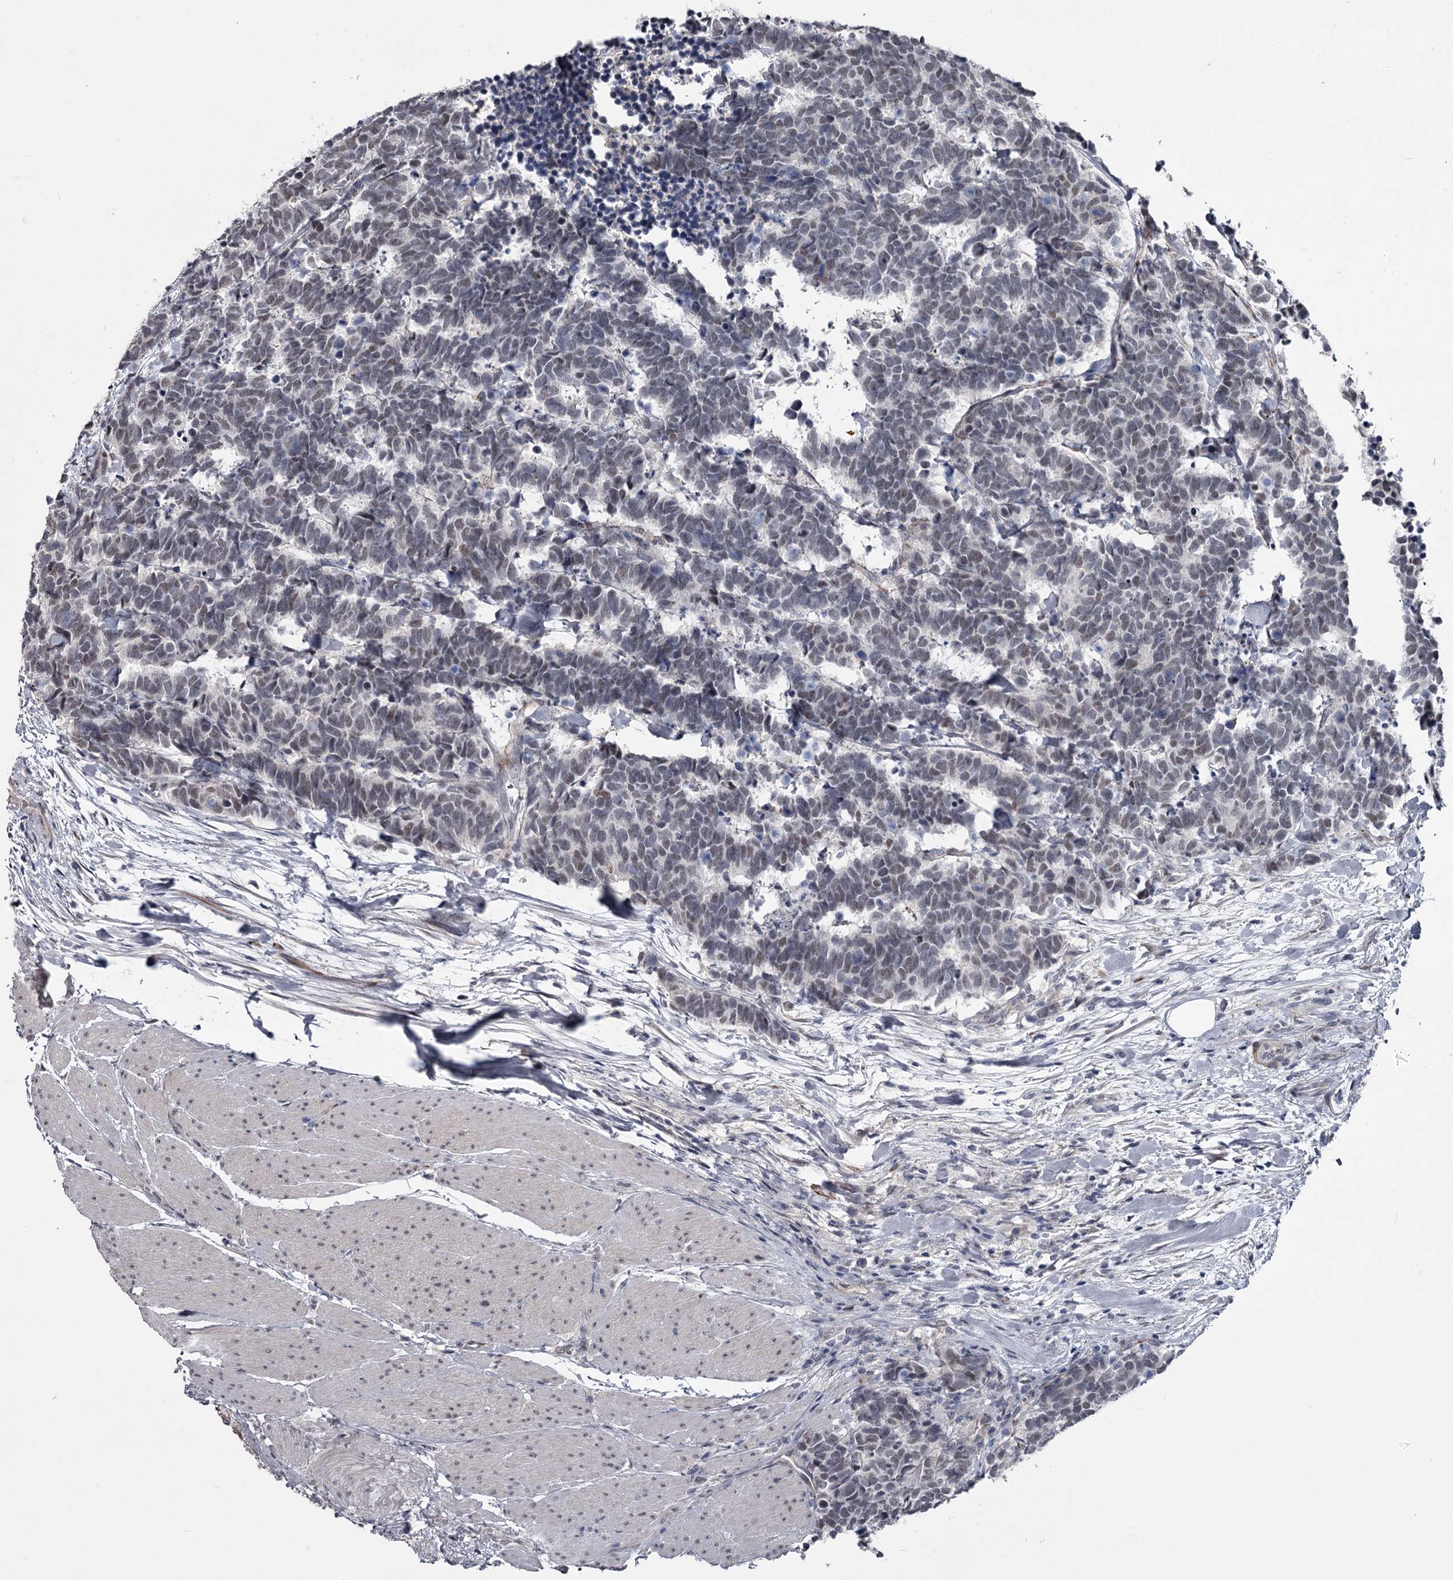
{"staining": {"intensity": "weak", "quantity": "<25%", "location": "nuclear"}, "tissue": "carcinoid", "cell_type": "Tumor cells", "image_type": "cancer", "snomed": [{"axis": "morphology", "description": "Carcinoma, NOS"}, {"axis": "morphology", "description": "Carcinoid, malignant, NOS"}, {"axis": "topography", "description": "Urinary bladder"}], "caption": "Immunohistochemical staining of carcinoid (malignant) demonstrates no significant positivity in tumor cells. Nuclei are stained in blue.", "gene": "PRPF40B", "patient": {"sex": "male", "age": 57}}